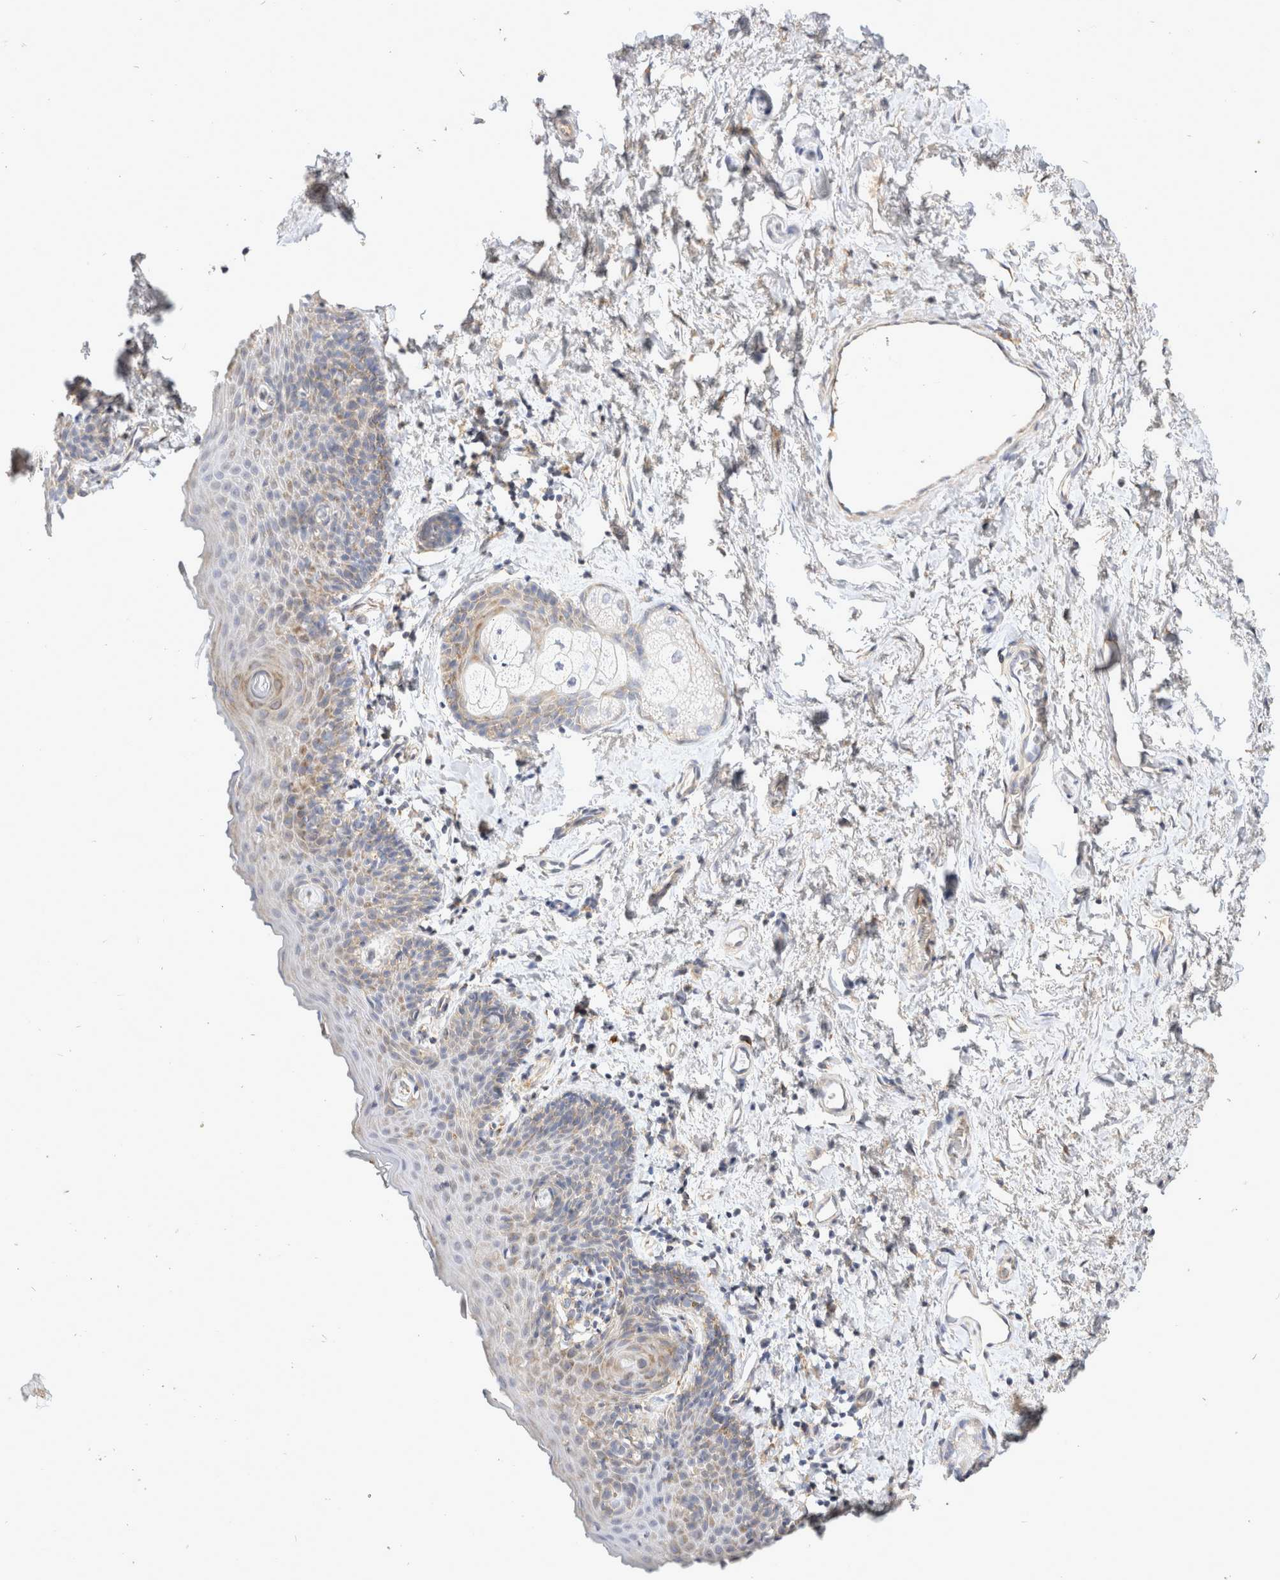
{"staining": {"intensity": "weak", "quantity": "<25%", "location": "cytoplasmic/membranous"}, "tissue": "skin", "cell_type": "Epidermal cells", "image_type": "normal", "snomed": [{"axis": "morphology", "description": "Normal tissue, NOS"}, {"axis": "topography", "description": "Vulva"}], "caption": "Photomicrograph shows no protein positivity in epidermal cells of benign skin. The staining was performed using DAB to visualize the protein expression in brown, while the nuclei were stained in blue with hematoxylin (Magnification: 20x).", "gene": "EIF4G3", "patient": {"sex": "female", "age": 66}}